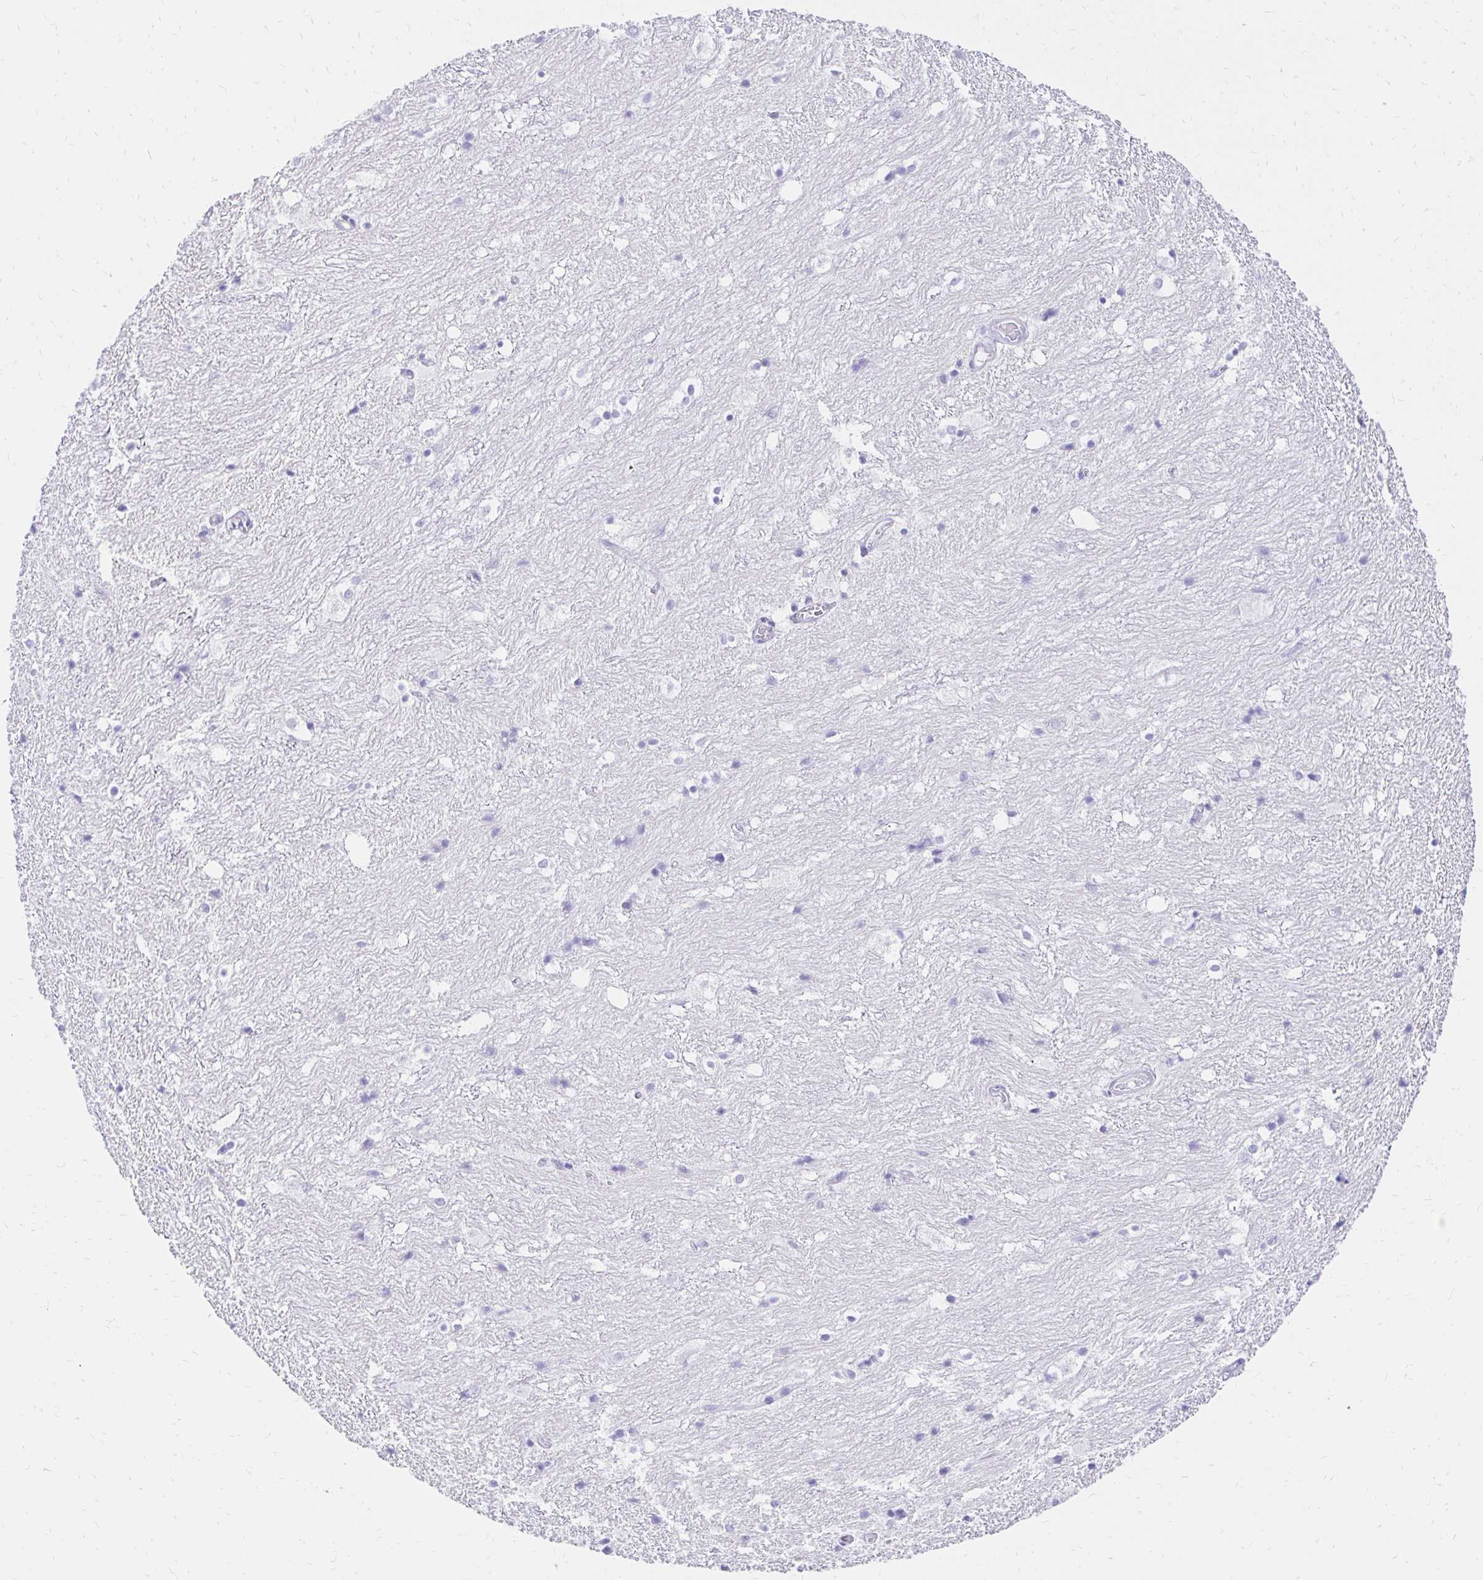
{"staining": {"intensity": "negative", "quantity": "none", "location": "none"}, "tissue": "hippocampus", "cell_type": "Glial cells", "image_type": "normal", "snomed": [{"axis": "morphology", "description": "Normal tissue, NOS"}, {"axis": "topography", "description": "Hippocampus"}], "caption": "Immunohistochemistry (IHC) micrograph of unremarkable hippocampus stained for a protein (brown), which displays no positivity in glial cells.", "gene": "S100G", "patient": {"sex": "female", "age": 52}}